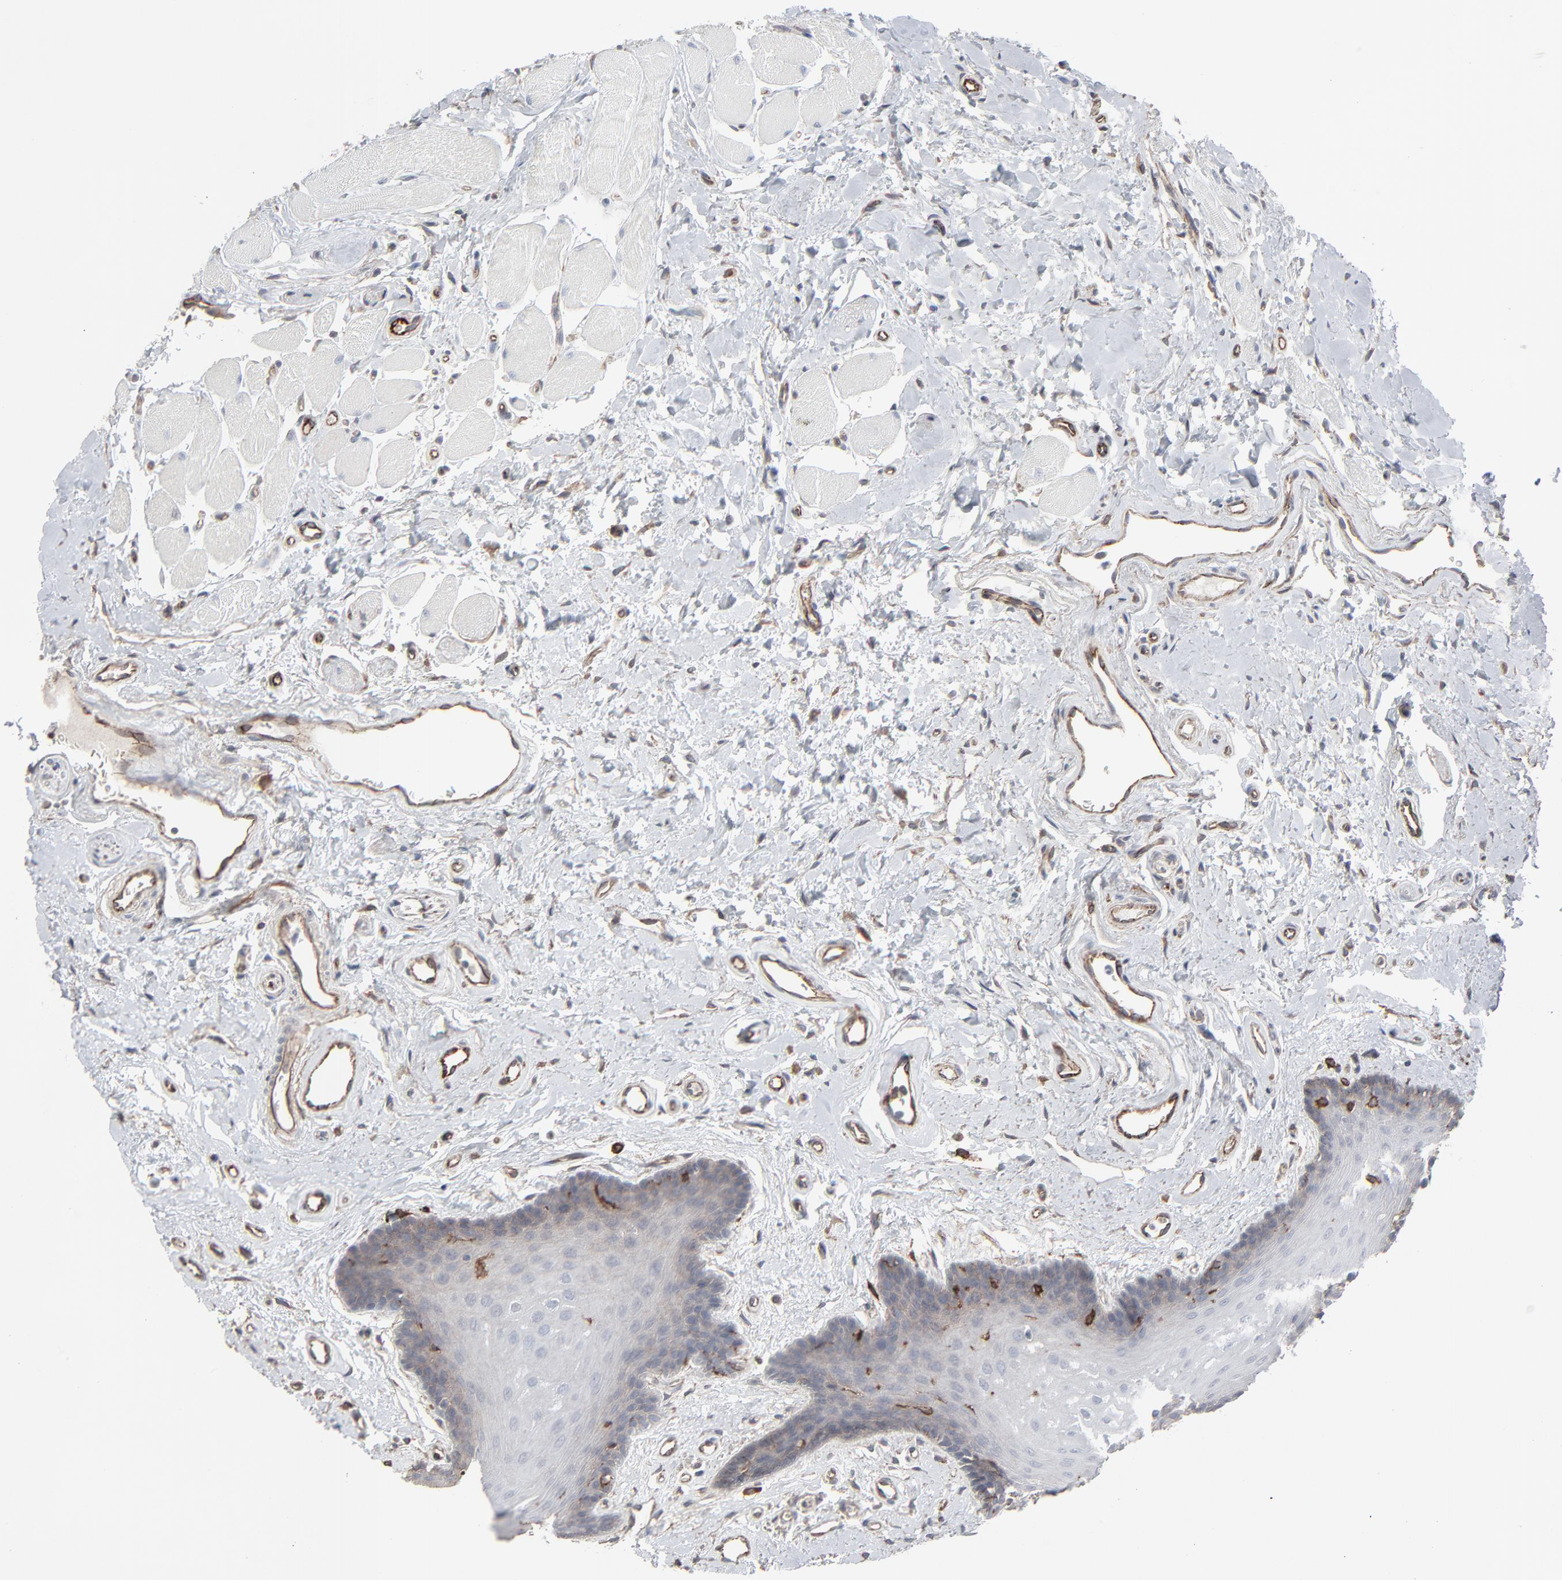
{"staining": {"intensity": "moderate", "quantity": "<25%", "location": "cytoplasmic/membranous"}, "tissue": "oral mucosa", "cell_type": "Squamous epithelial cells", "image_type": "normal", "snomed": [{"axis": "morphology", "description": "Normal tissue, NOS"}, {"axis": "topography", "description": "Oral tissue"}], "caption": "Oral mucosa stained with a brown dye demonstrates moderate cytoplasmic/membranous positive positivity in about <25% of squamous epithelial cells.", "gene": "CTNND1", "patient": {"sex": "male", "age": 62}}